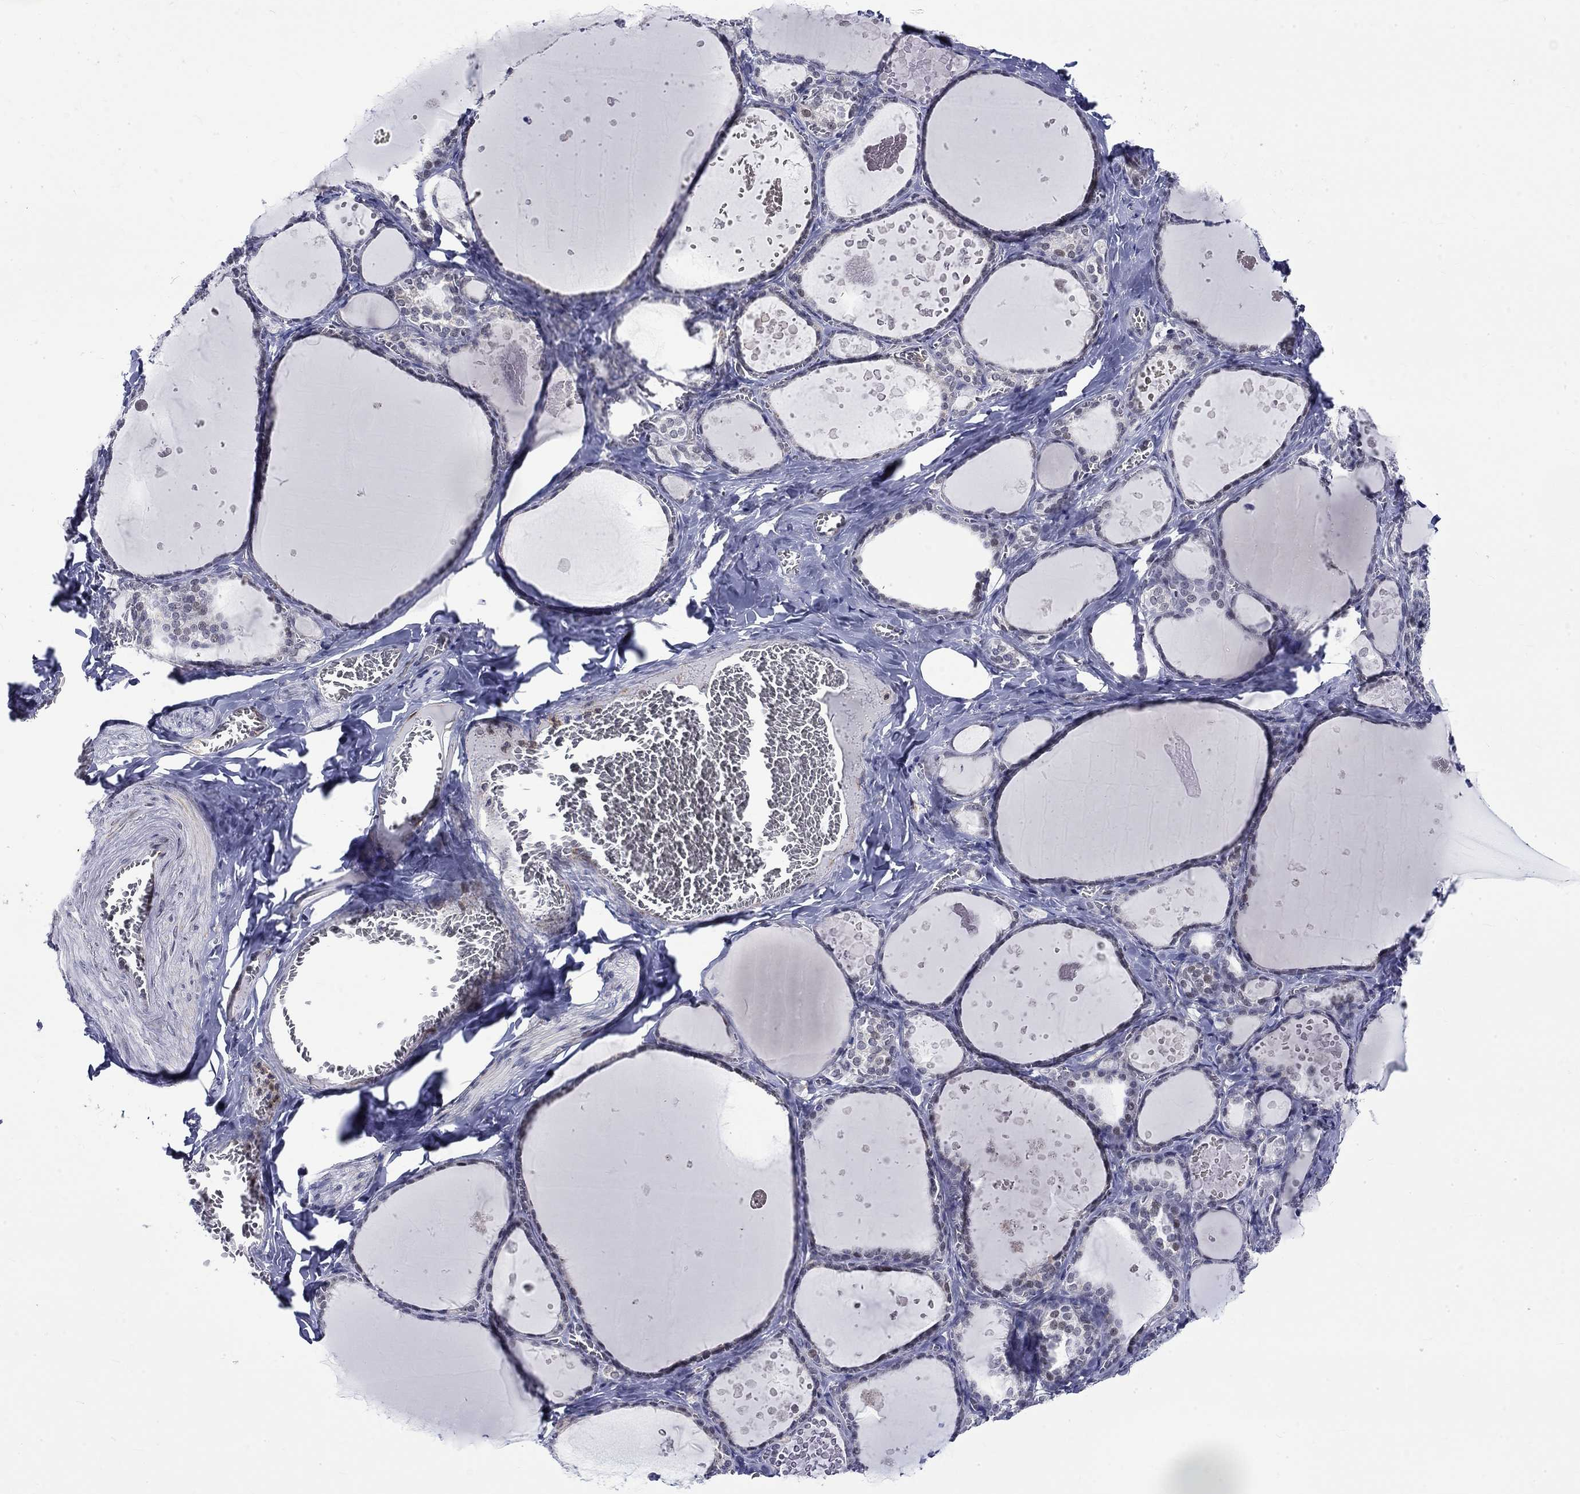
{"staining": {"intensity": "negative", "quantity": "none", "location": "none"}, "tissue": "thyroid gland", "cell_type": "Glandular cells", "image_type": "normal", "snomed": [{"axis": "morphology", "description": "Normal tissue, NOS"}, {"axis": "topography", "description": "Thyroid gland"}], "caption": "The histopathology image demonstrates no staining of glandular cells in unremarkable thyroid gland. The staining is performed using DAB brown chromogen with nuclei counter-stained in using hematoxylin.", "gene": "ST6GALNAC1", "patient": {"sex": "female", "age": 56}}